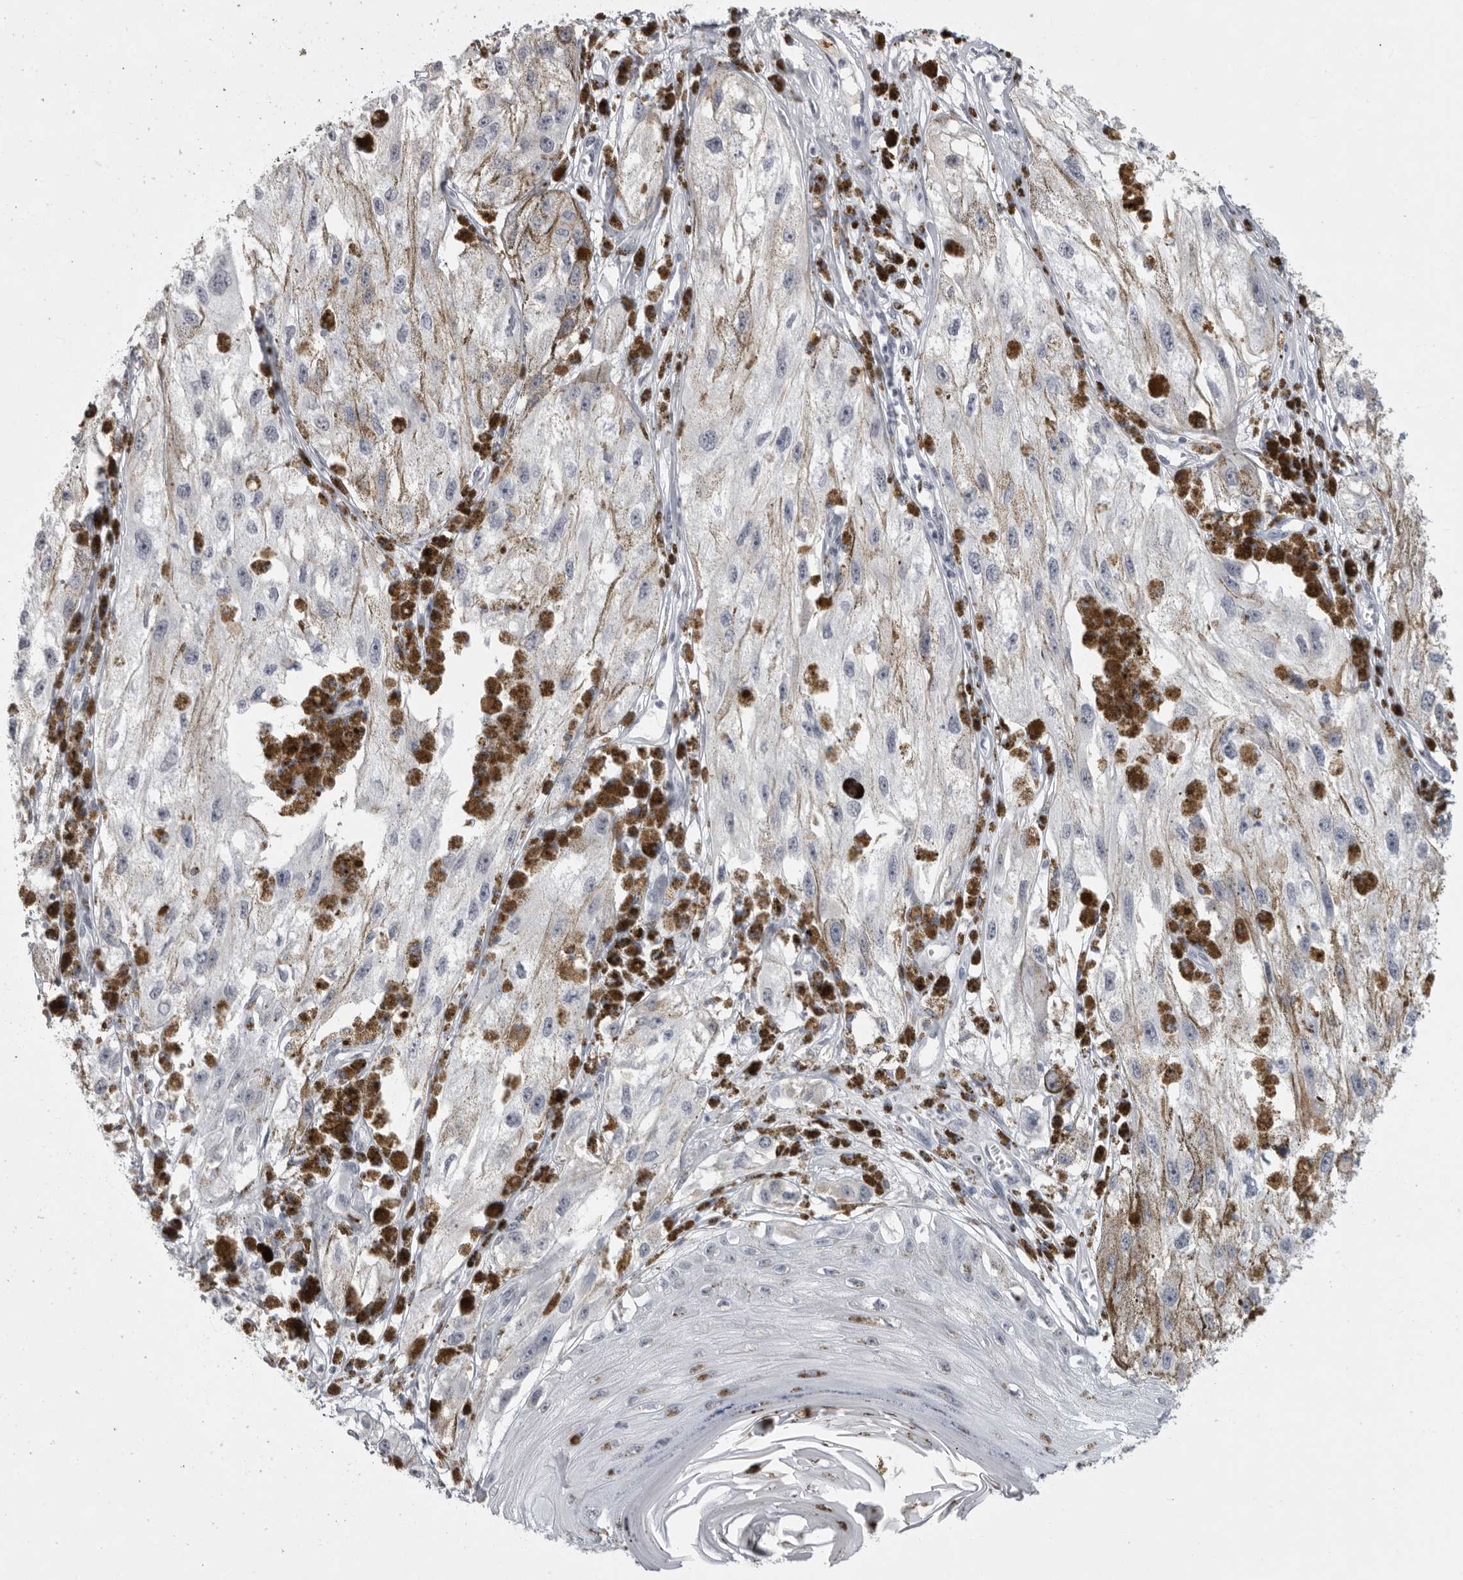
{"staining": {"intensity": "negative", "quantity": "none", "location": "none"}, "tissue": "melanoma", "cell_type": "Tumor cells", "image_type": "cancer", "snomed": [{"axis": "morphology", "description": "Malignant melanoma, NOS"}, {"axis": "topography", "description": "Skin"}], "caption": "Immunohistochemistry photomicrograph of neoplastic tissue: human melanoma stained with DAB (3,3'-diaminobenzidine) exhibits no significant protein staining in tumor cells.", "gene": "GNLY", "patient": {"sex": "male", "age": 88}}